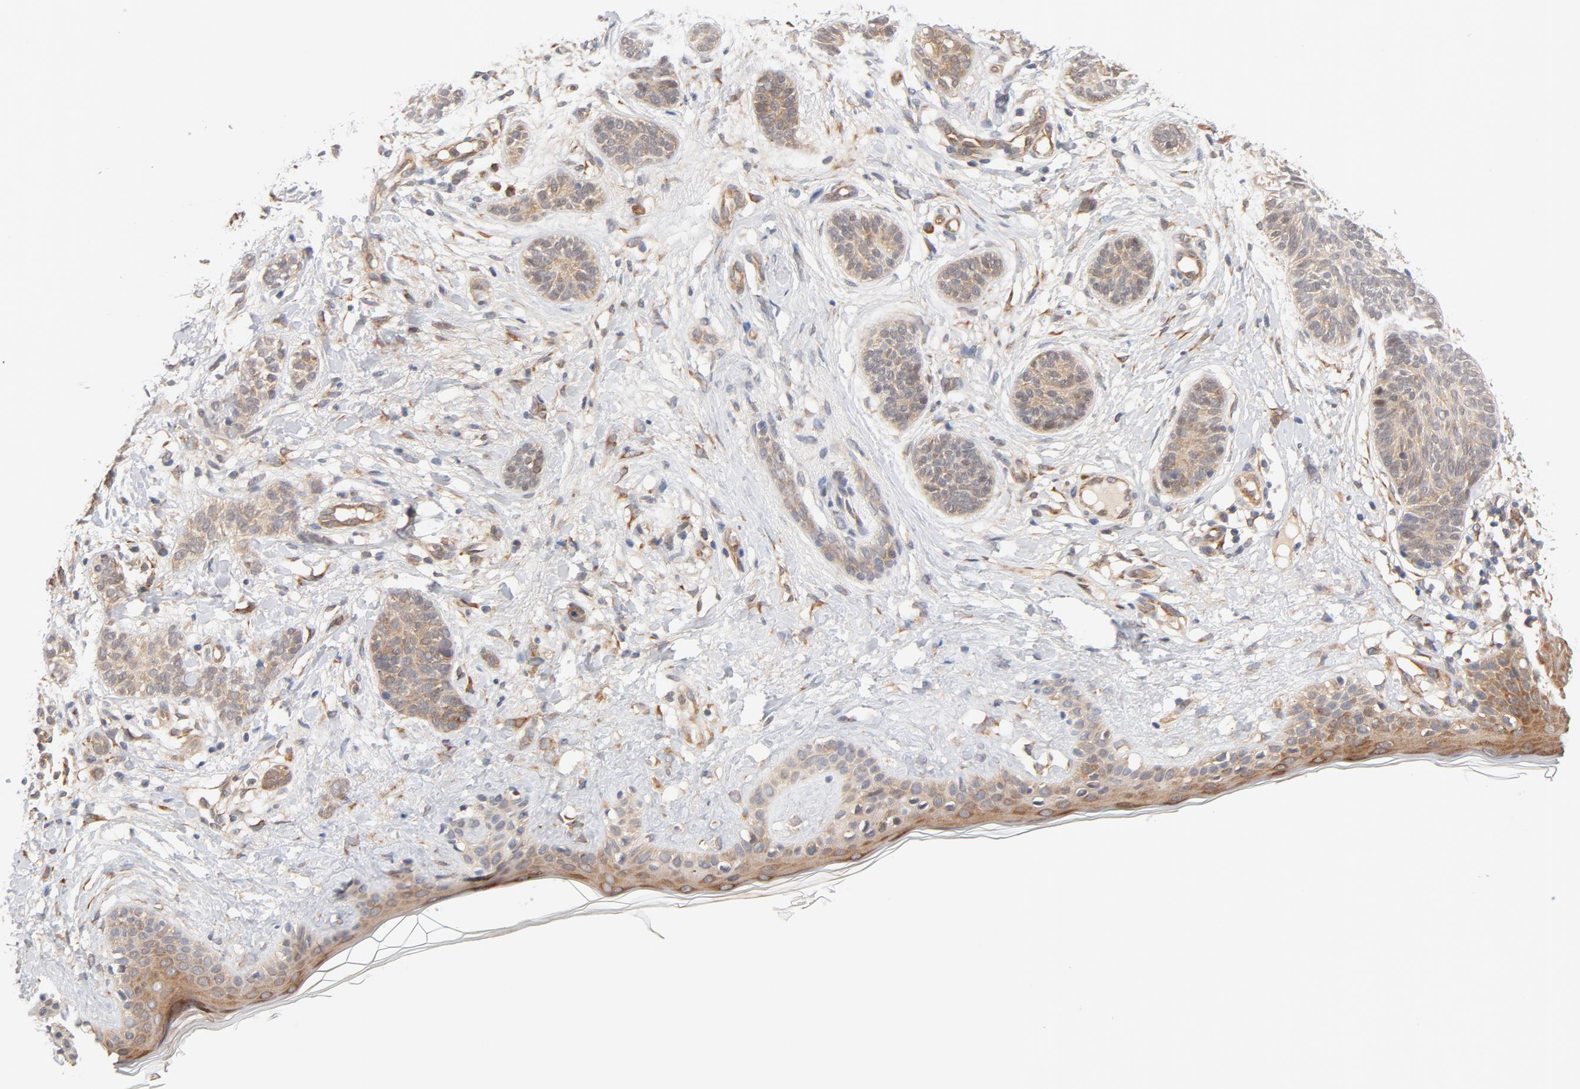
{"staining": {"intensity": "moderate", "quantity": ">75%", "location": "cytoplasmic/membranous"}, "tissue": "skin cancer", "cell_type": "Tumor cells", "image_type": "cancer", "snomed": [{"axis": "morphology", "description": "Normal tissue, NOS"}, {"axis": "morphology", "description": "Basal cell carcinoma"}, {"axis": "topography", "description": "Skin"}], "caption": "A brown stain highlights moderate cytoplasmic/membranous expression of a protein in human skin cancer tumor cells.", "gene": "EIF4E", "patient": {"sex": "male", "age": 63}}